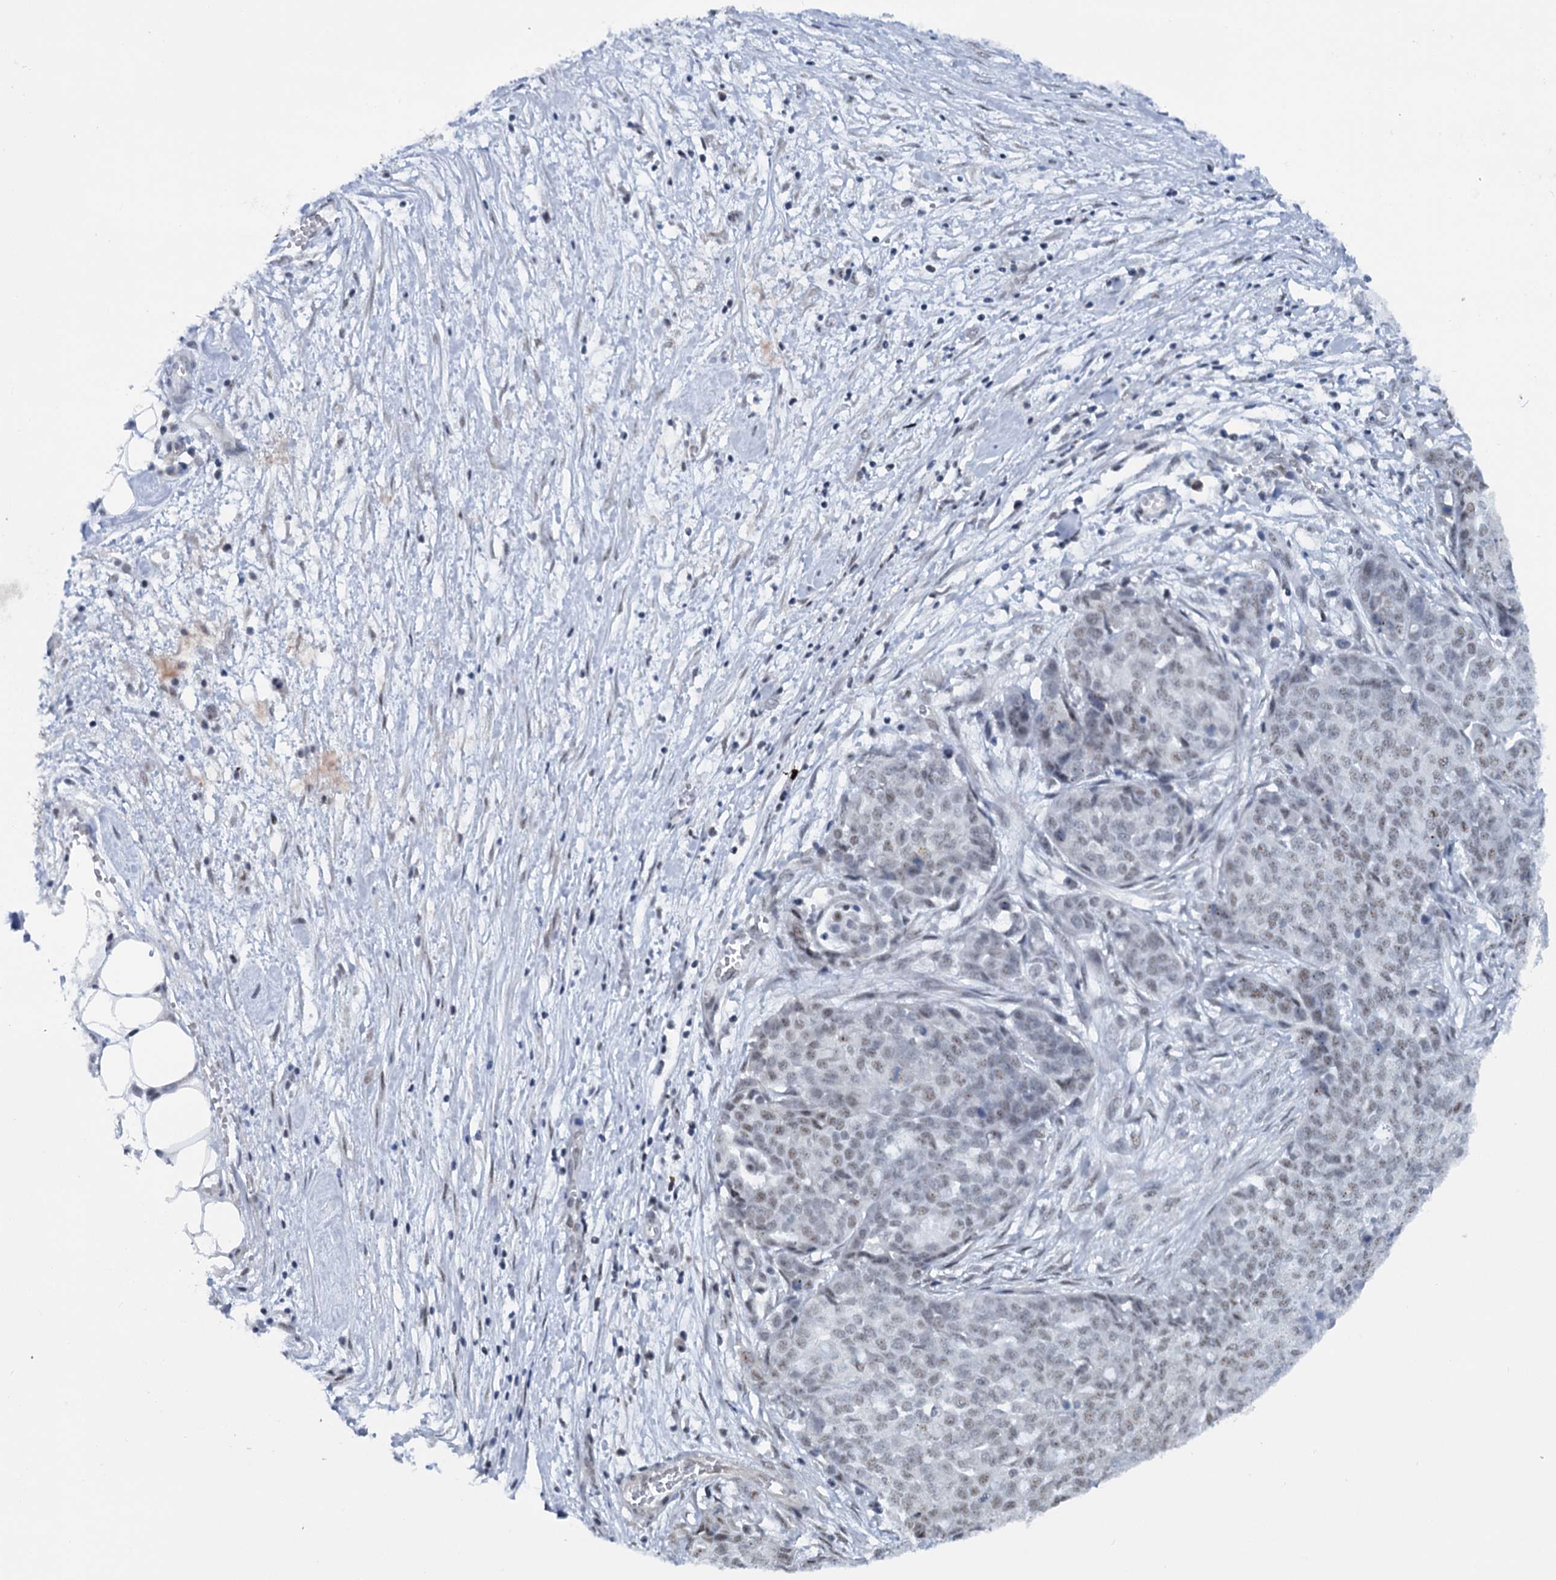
{"staining": {"intensity": "weak", "quantity": ">75%", "location": "nuclear"}, "tissue": "ovarian cancer", "cell_type": "Tumor cells", "image_type": "cancer", "snomed": [{"axis": "morphology", "description": "Cystadenocarcinoma, serous, NOS"}, {"axis": "topography", "description": "Soft tissue"}, {"axis": "topography", "description": "Ovary"}], "caption": "Immunohistochemical staining of serous cystadenocarcinoma (ovarian) exhibits weak nuclear protein expression in about >75% of tumor cells.", "gene": "SREK1", "patient": {"sex": "female", "age": 57}}